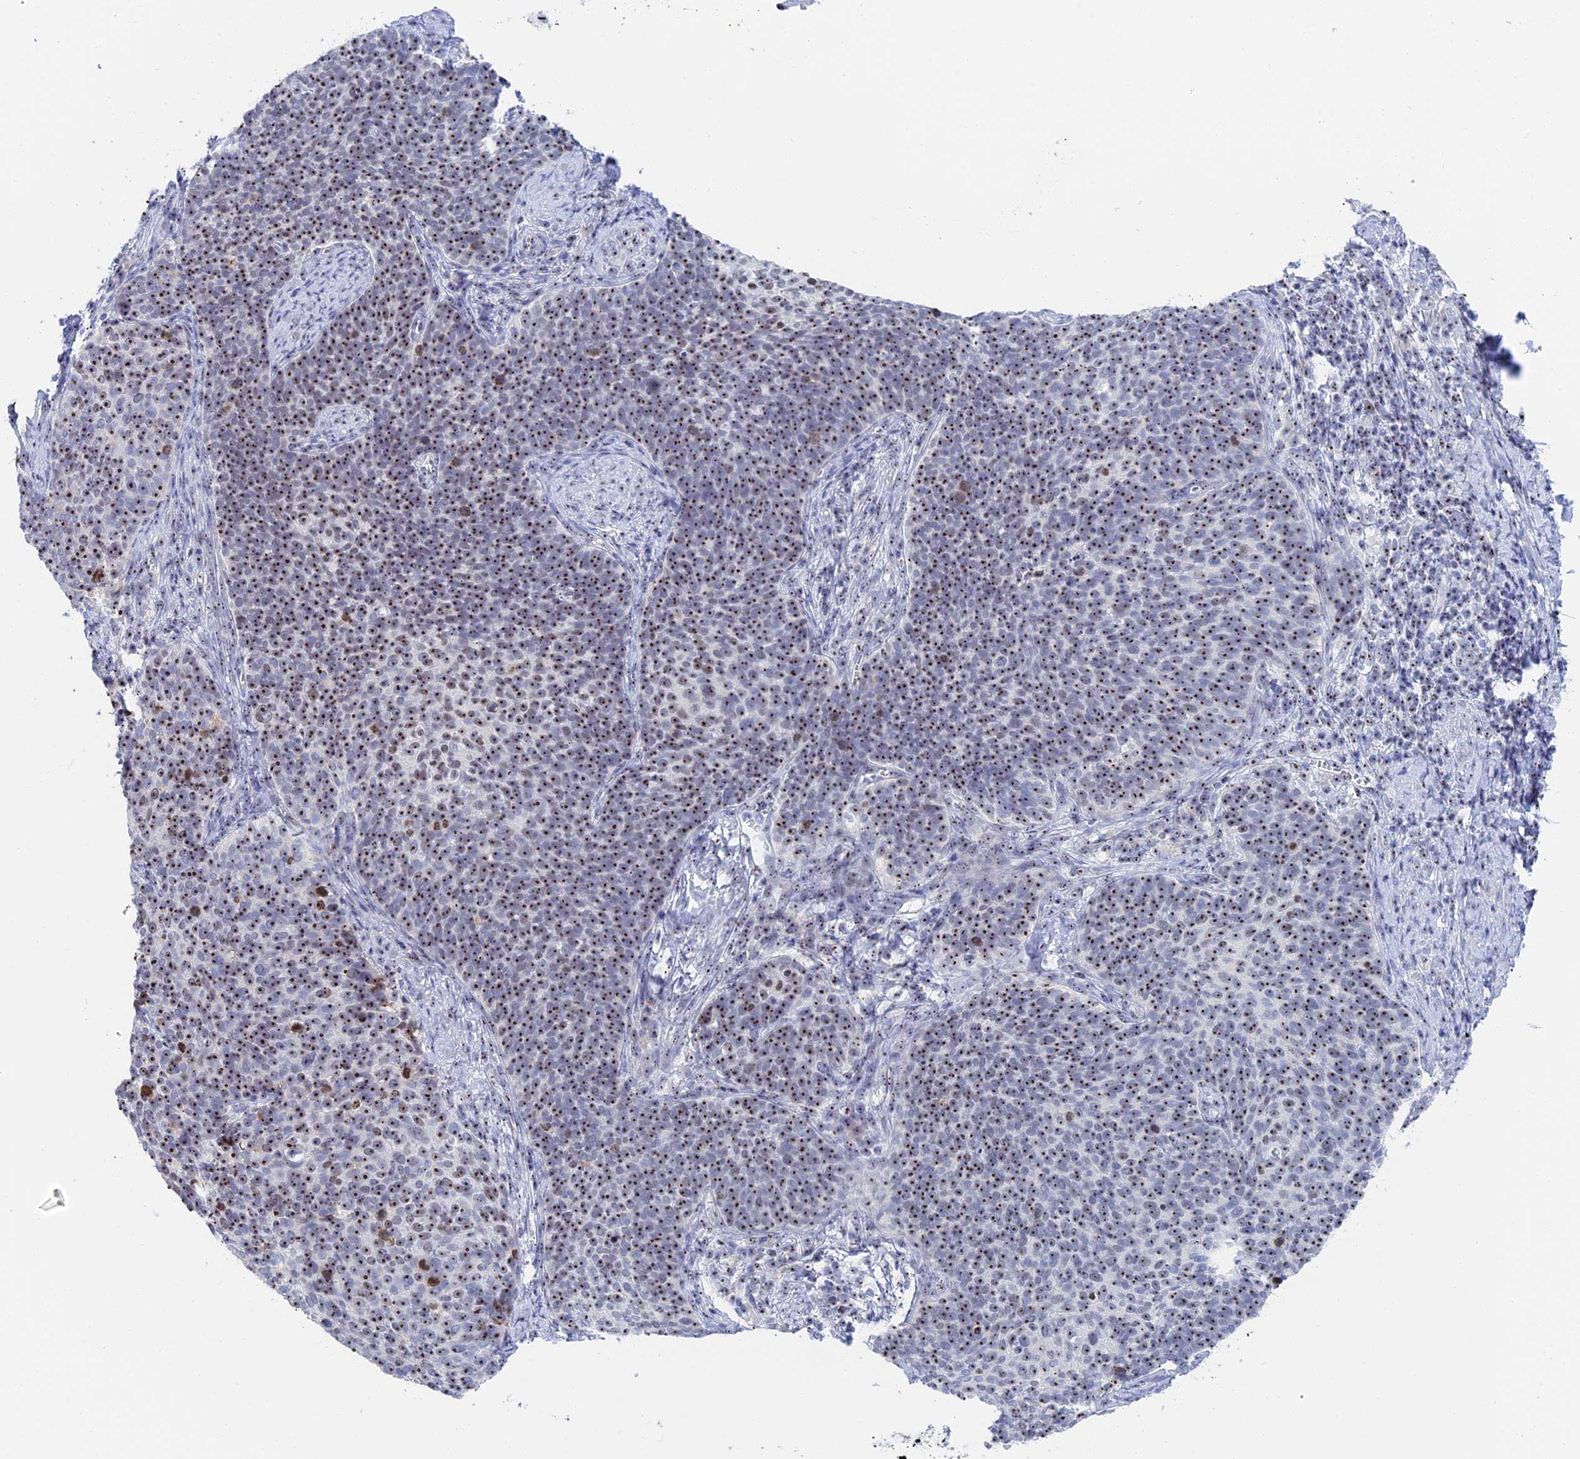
{"staining": {"intensity": "strong", "quantity": ">75%", "location": "nuclear"}, "tissue": "cervical cancer", "cell_type": "Tumor cells", "image_type": "cancer", "snomed": [{"axis": "morphology", "description": "Normal tissue, NOS"}, {"axis": "morphology", "description": "Squamous cell carcinoma, NOS"}, {"axis": "topography", "description": "Cervix"}], "caption": "Immunohistochemical staining of squamous cell carcinoma (cervical) exhibits high levels of strong nuclear expression in approximately >75% of tumor cells.", "gene": "RSL1D1", "patient": {"sex": "female", "age": 39}}